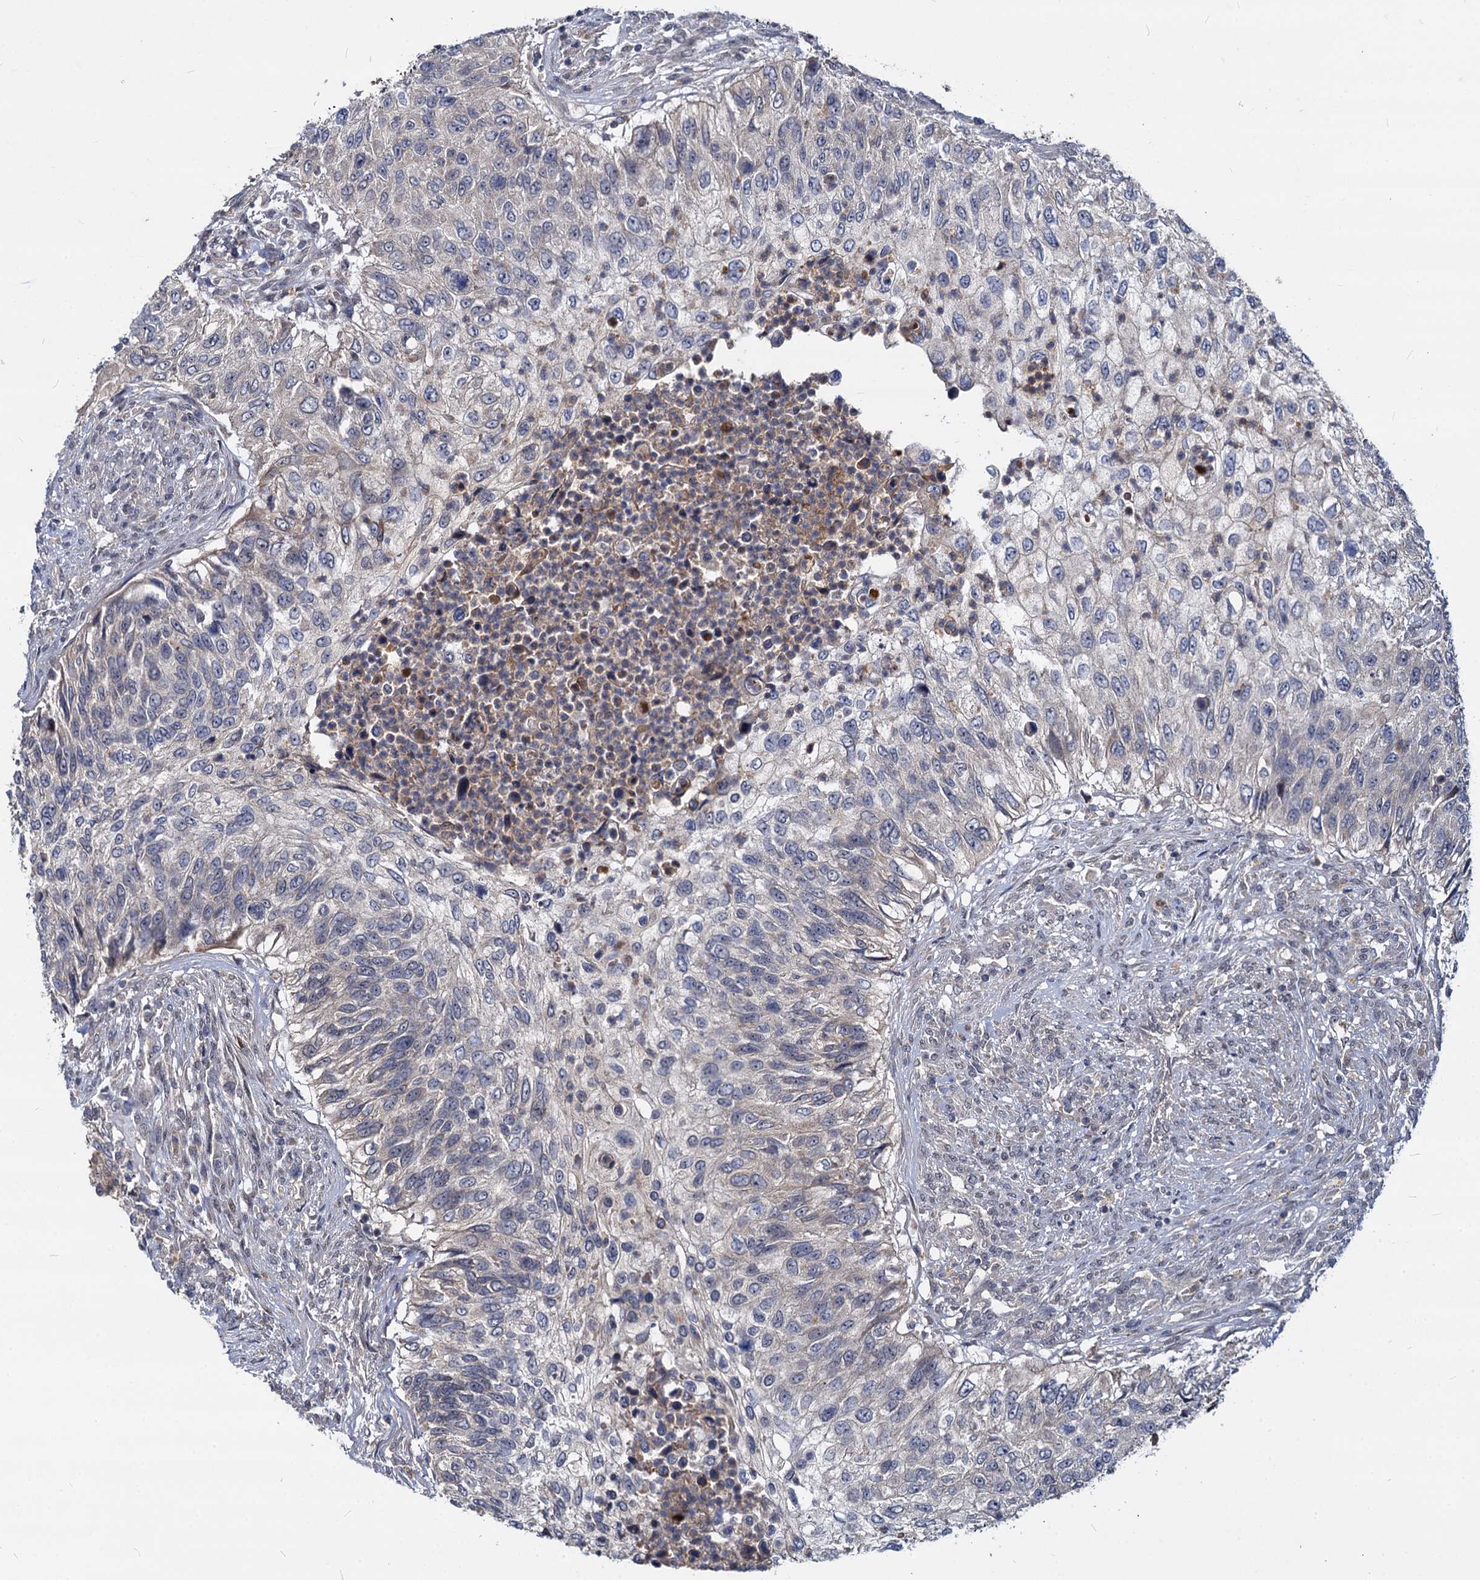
{"staining": {"intensity": "negative", "quantity": "none", "location": "none"}, "tissue": "urothelial cancer", "cell_type": "Tumor cells", "image_type": "cancer", "snomed": [{"axis": "morphology", "description": "Urothelial carcinoma, High grade"}, {"axis": "topography", "description": "Urinary bladder"}], "caption": "IHC micrograph of human urothelial cancer stained for a protein (brown), which demonstrates no positivity in tumor cells.", "gene": "MAML2", "patient": {"sex": "female", "age": 60}}